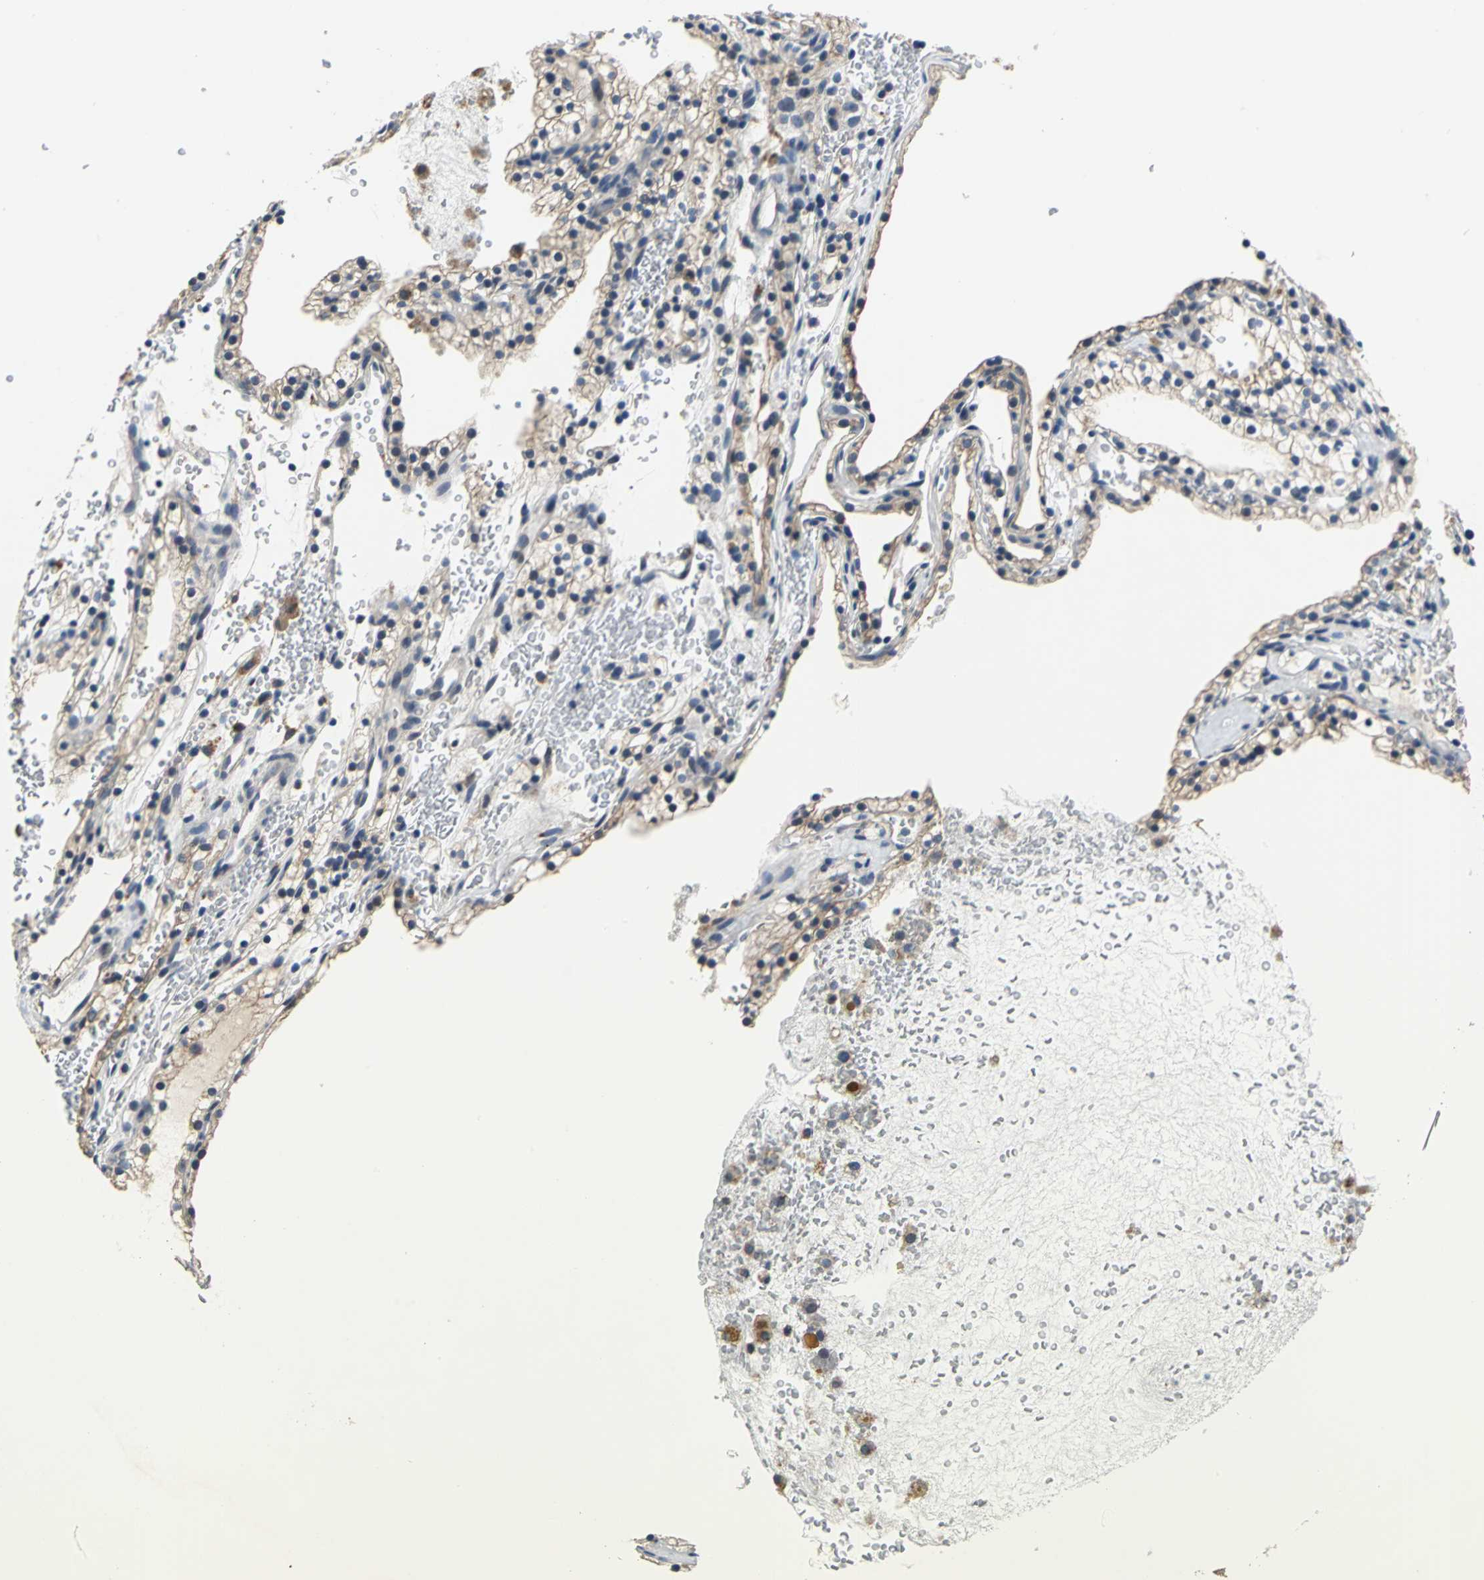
{"staining": {"intensity": "weak", "quantity": "25%-75%", "location": "cytoplasmic/membranous"}, "tissue": "renal cancer", "cell_type": "Tumor cells", "image_type": "cancer", "snomed": [{"axis": "morphology", "description": "Adenocarcinoma, NOS"}, {"axis": "topography", "description": "Kidney"}], "caption": "DAB (3,3'-diaminobenzidine) immunohistochemical staining of human renal adenocarcinoma exhibits weak cytoplasmic/membranous protein staining in approximately 25%-75% of tumor cells.", "gene": "RASD2", "patient": {"sex": "female", "age": 41}}